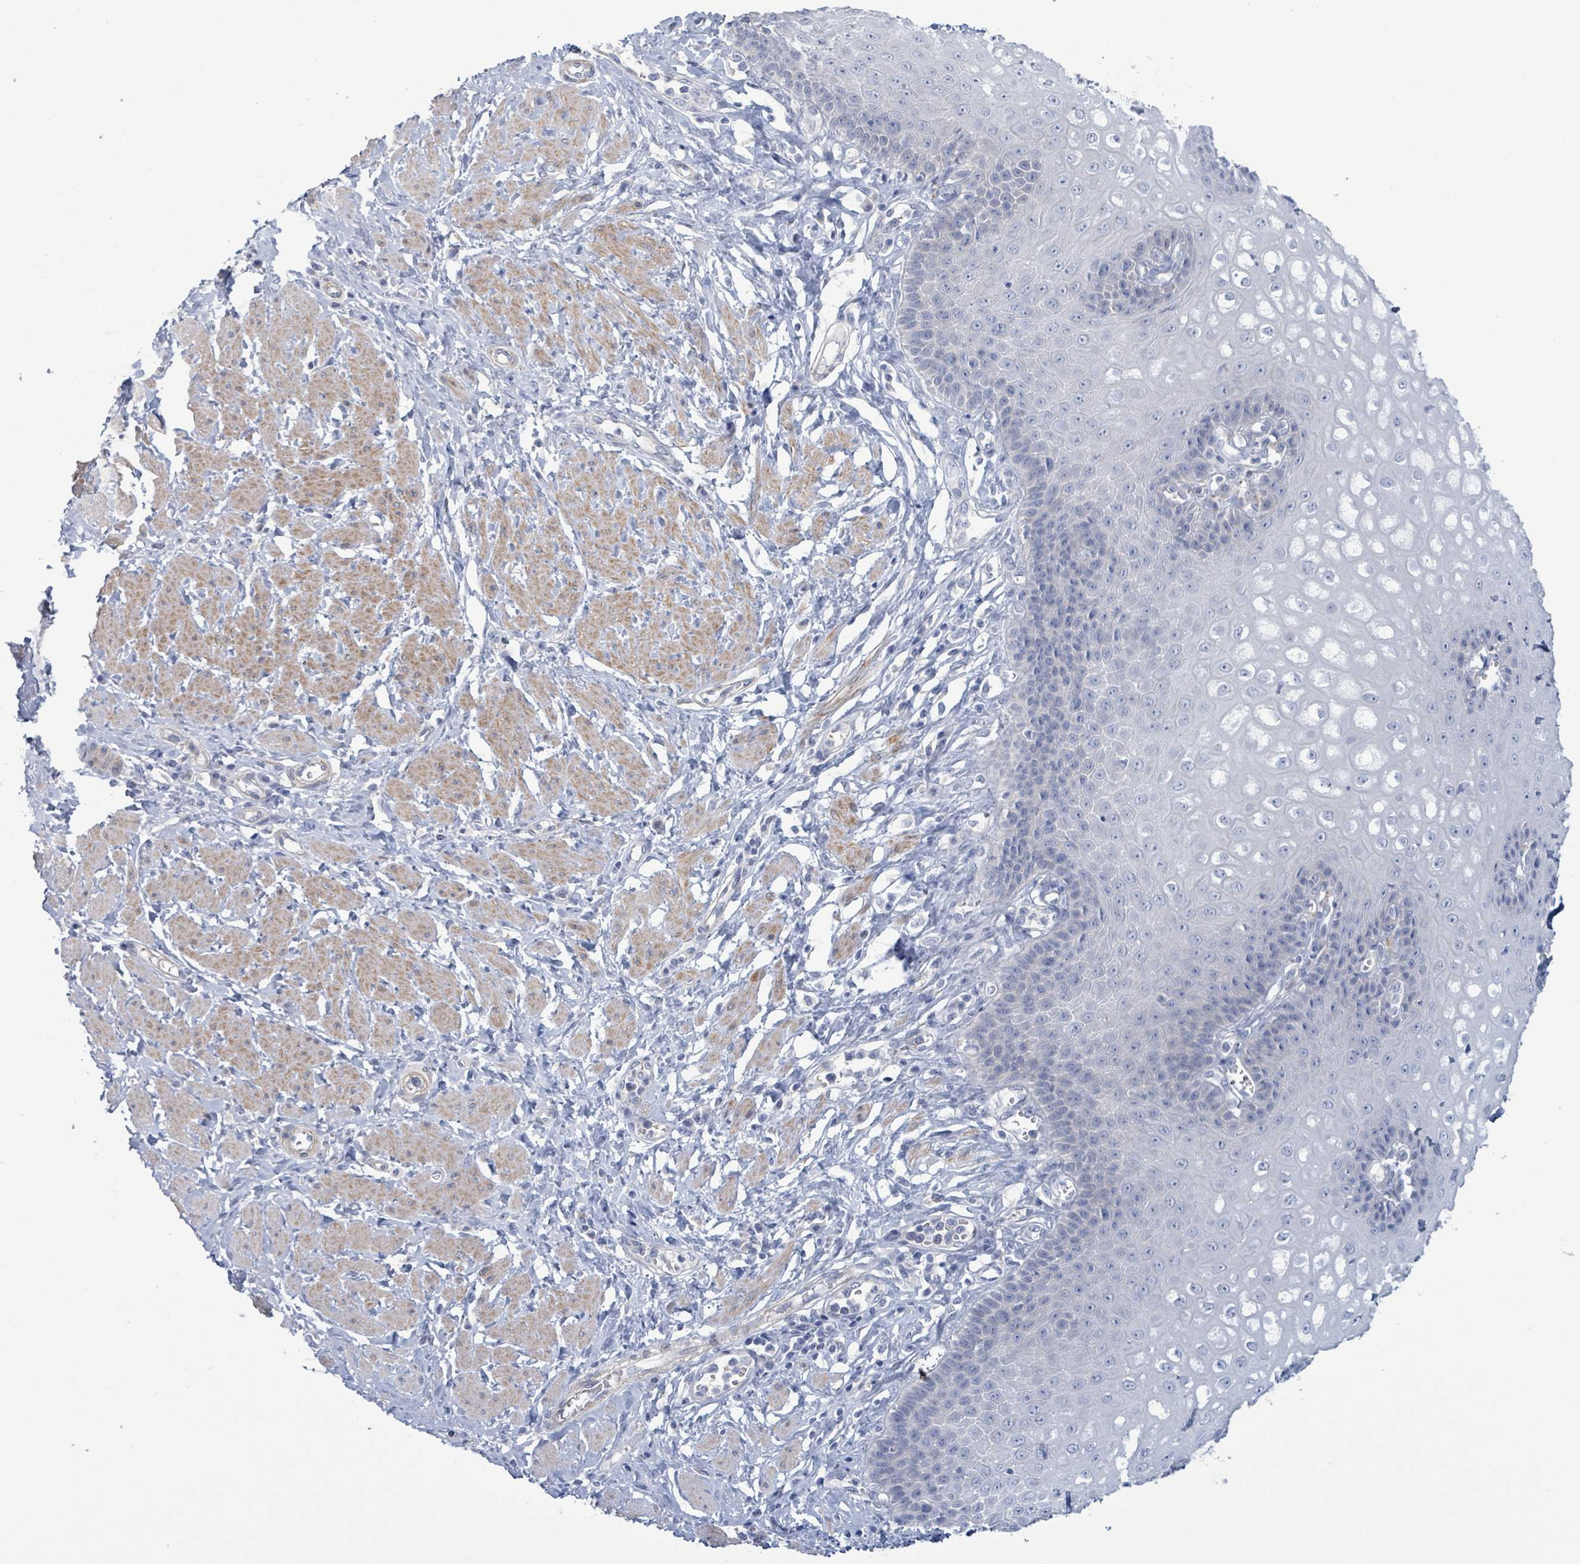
{"staining": {"intensity": "negative", "quantity": "none", "location": "none"}, "tissue": "esophagus", "cell_type": "Squamous epithelial cells", "image_type": "normal", "snomed": [{"axis": "morphology", "description": "Normal tissue, NOS"}, {"axis": "topography", "description": "Esophagus"}], "caption": "Esophagus stained for a protein using immunohistochemistry (IHC) reveals no expression squamous epithelial cells.", "gene": "PKLR", "patient": {"sex": "male", "age": 67}}